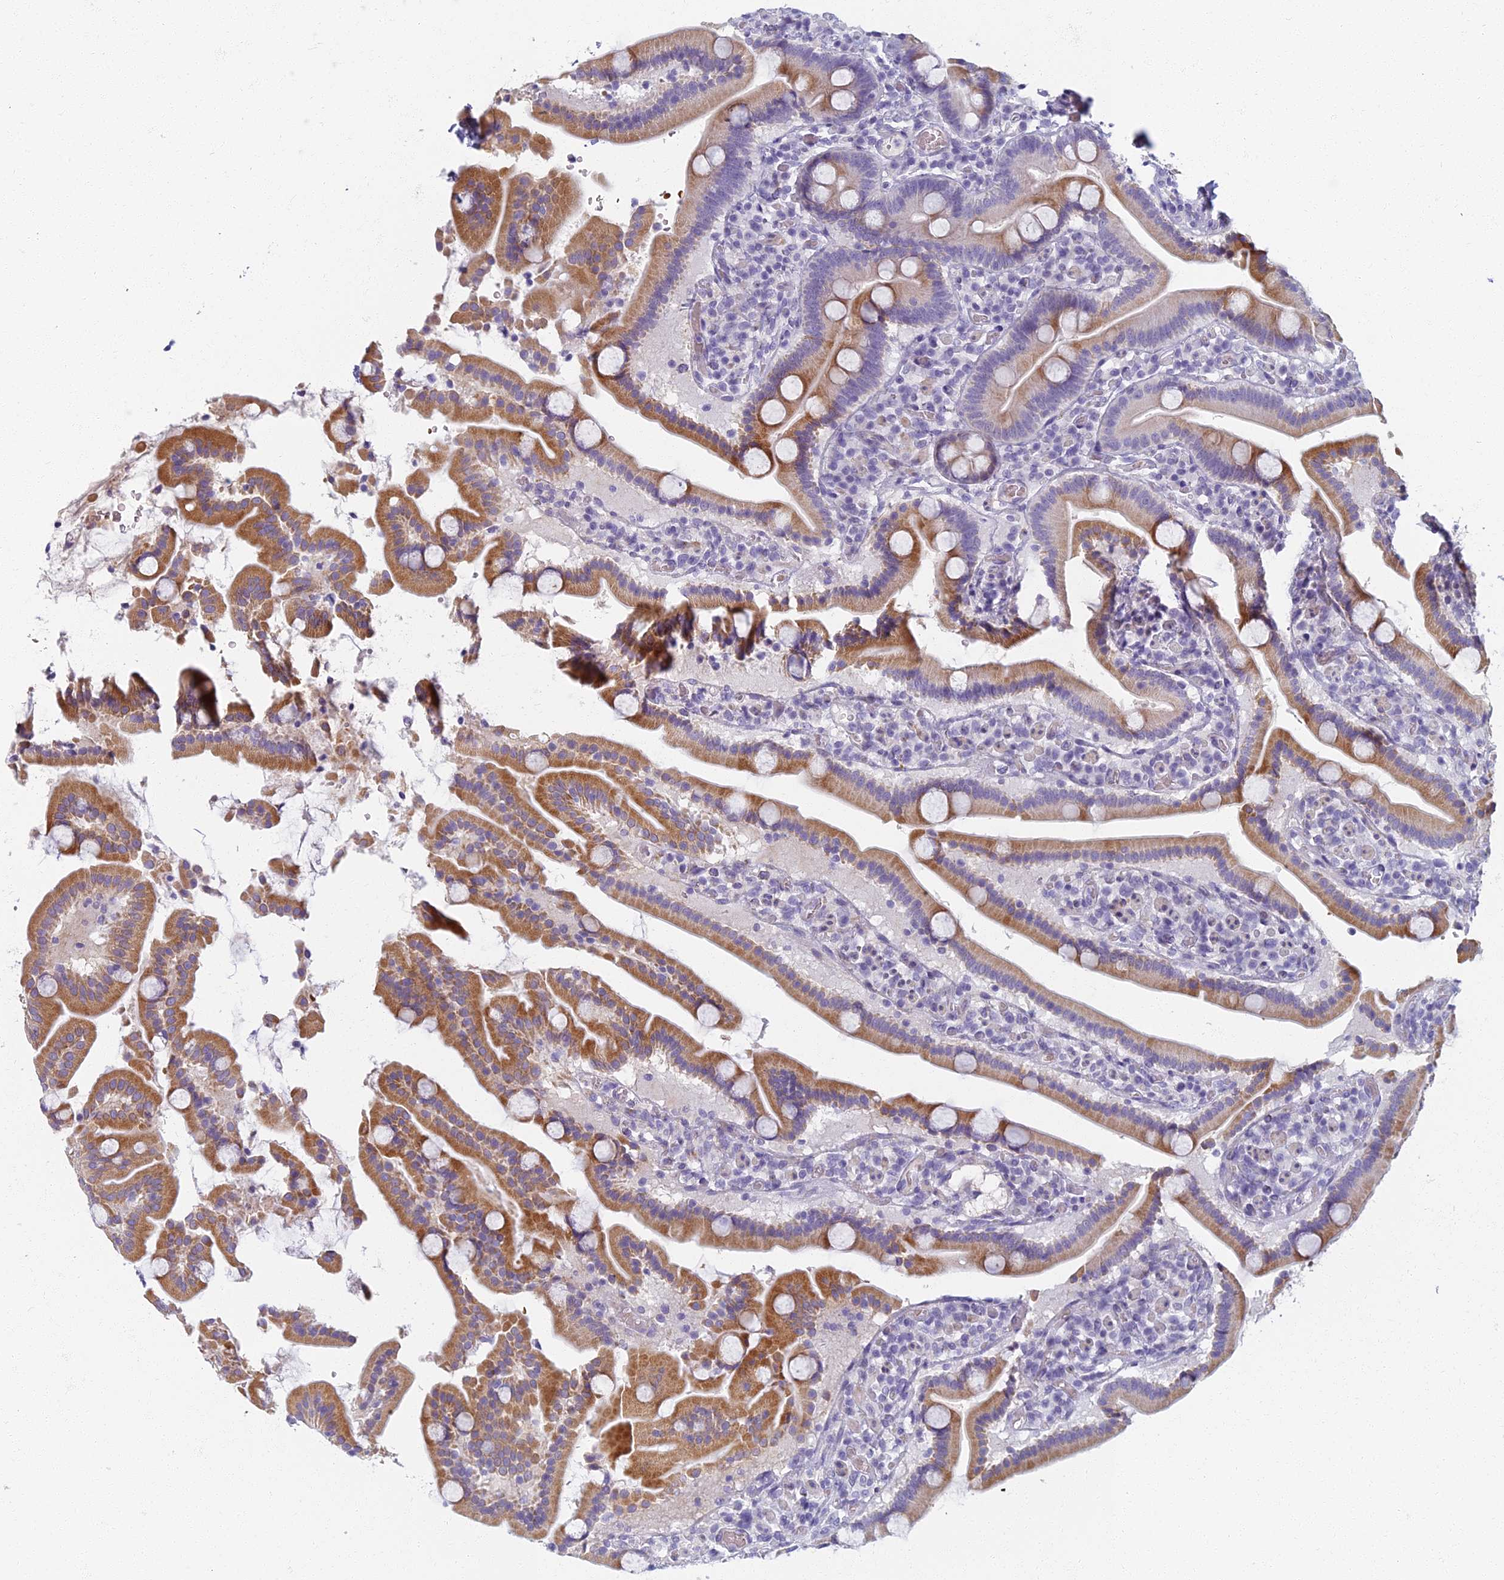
{"staining": {"intensity": "moderate", "quantity": "25%-75%", "location": "cytoplasmic/membranous"}, "tissue": "duodenum", "cell_type": "Glandular cells", "image_type": "normal", "snomed": [{"axis": "morphology", "description": "Normal tissue, NOS"}, {"axis": "topography", "description": "Duodenum"}], "caption": "Immunohistochemical staining of unremarkable human duodenum shows 25%-75% levels of moderate cytoplasmic/membranous protein staining in about 25%-75% of glandular cells. The staining was performed using DAB to visualize the protein expression in brown, while the nuclei were stained in blue with hematoxylin (Magnification: 20x).", "gene": "ARL15", "patient": {"sex": "male", "age": 55}}